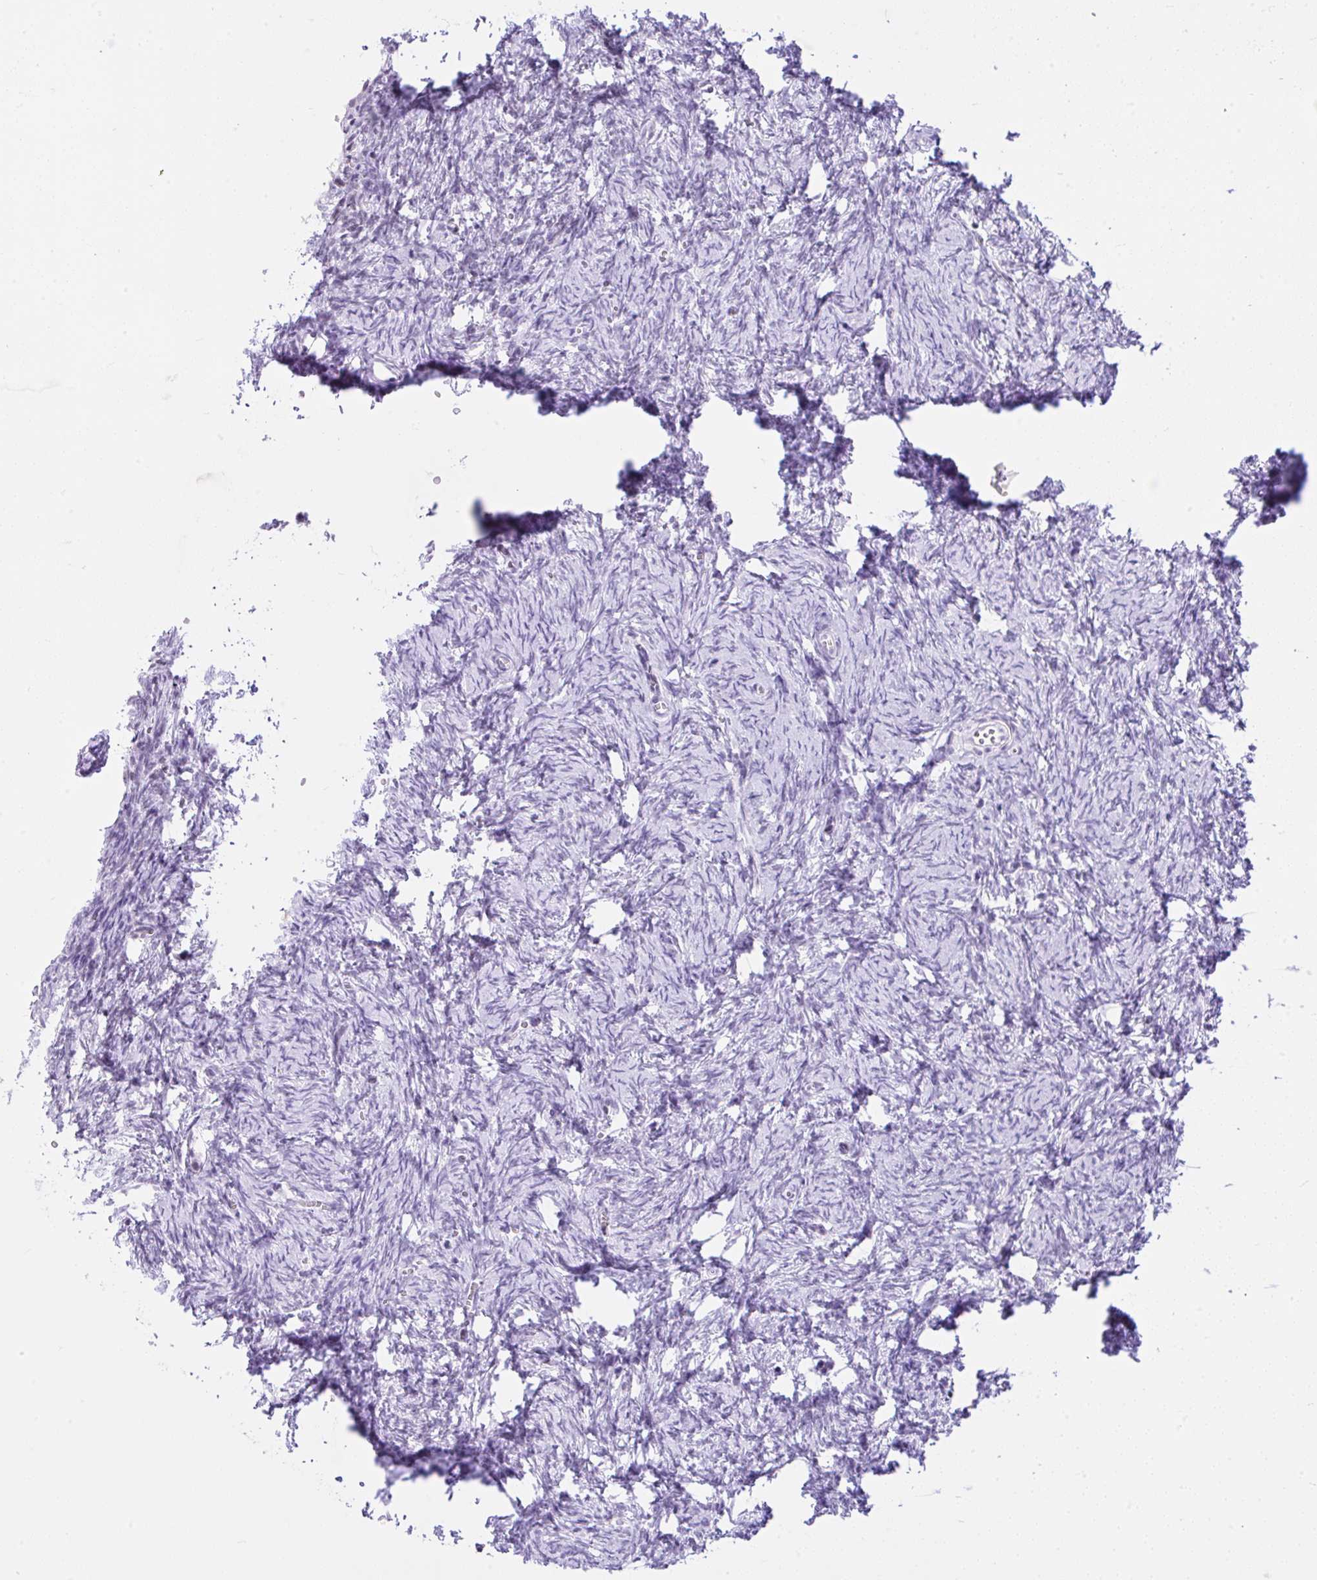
{"staining": {"intensity": "negative", "quantity": "none", "location": "none"}, "tissue": "ovary", "cell_type": "Ovarian stroma cells", "image_type": "normal", "snomed": [{"axis": "morphology", "description": "Normal tissue, NOS"}, {"axis": "topography", "description": "Ovary"}], "caption": "High power microscopy micrograph of an immunohistochemistry histopathology image of unremarkable ovary, revealing no significant expression in ovarian stroma cells. (DAB (3,3'-diaminobenzidine) immunohistochemistry (IHC) with hematoxylin counter stain).", "gene": "KRT27", "patient": {"sex": "female", "age": 41}}